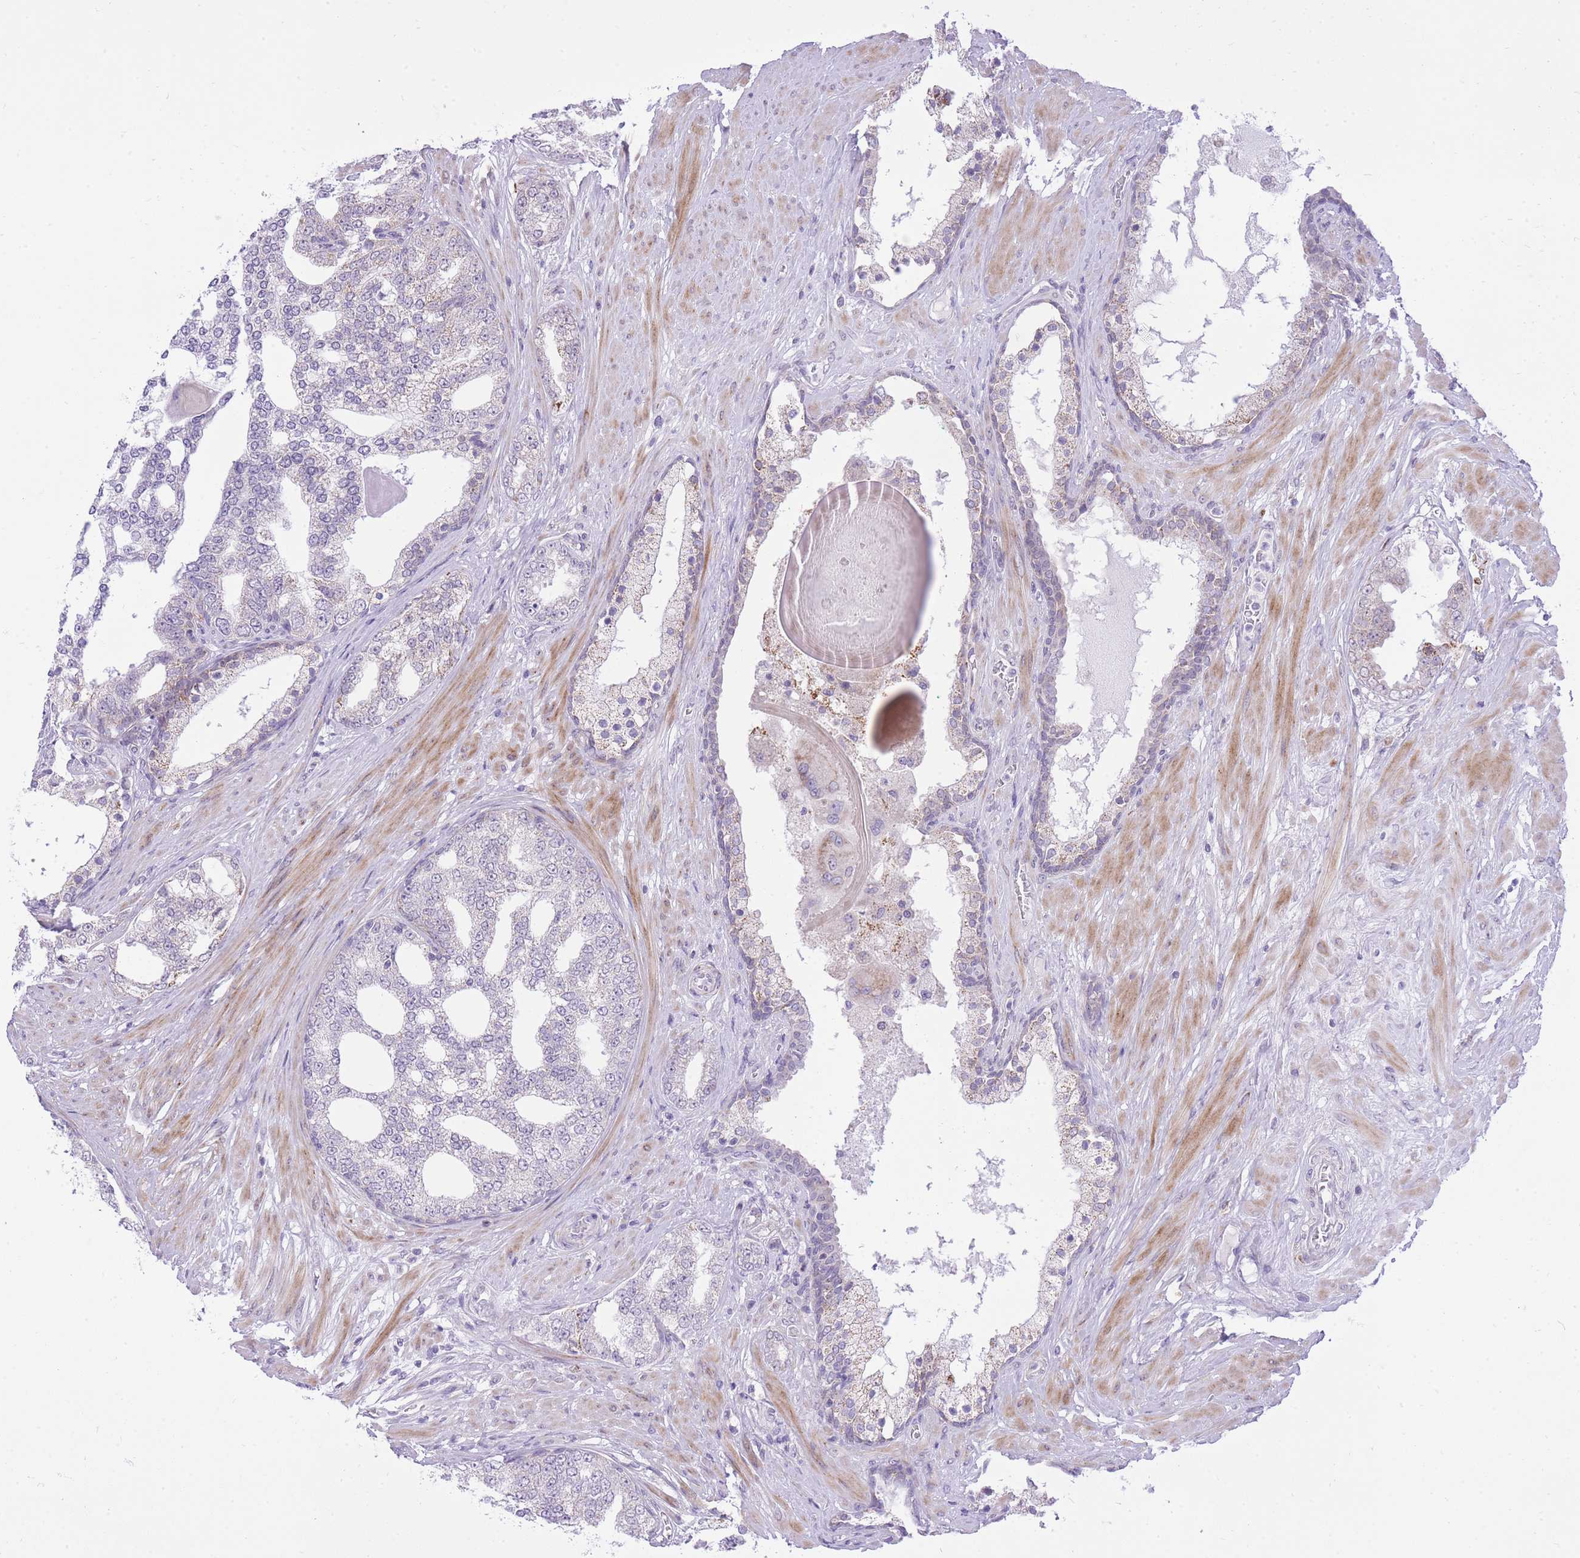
{"staining": {"intensity": "negative", "quantity": "none", "location": "none"}, "tissue": "prostate cancer", "cell_type": "Tumor cells", "image_type": "cancer", "snomed": [{"axis": "morphology", "description": "Adenocarcinoma, High grade"}, {"axis": "topography", "description": "Prostate"}], "caption": "Human prostate cancer stained for a protein using immunohistochemistry exhibits no staining in tumor cells.", "gene": "DENND2D", "patient": {"sex": "male", "age": 64}}